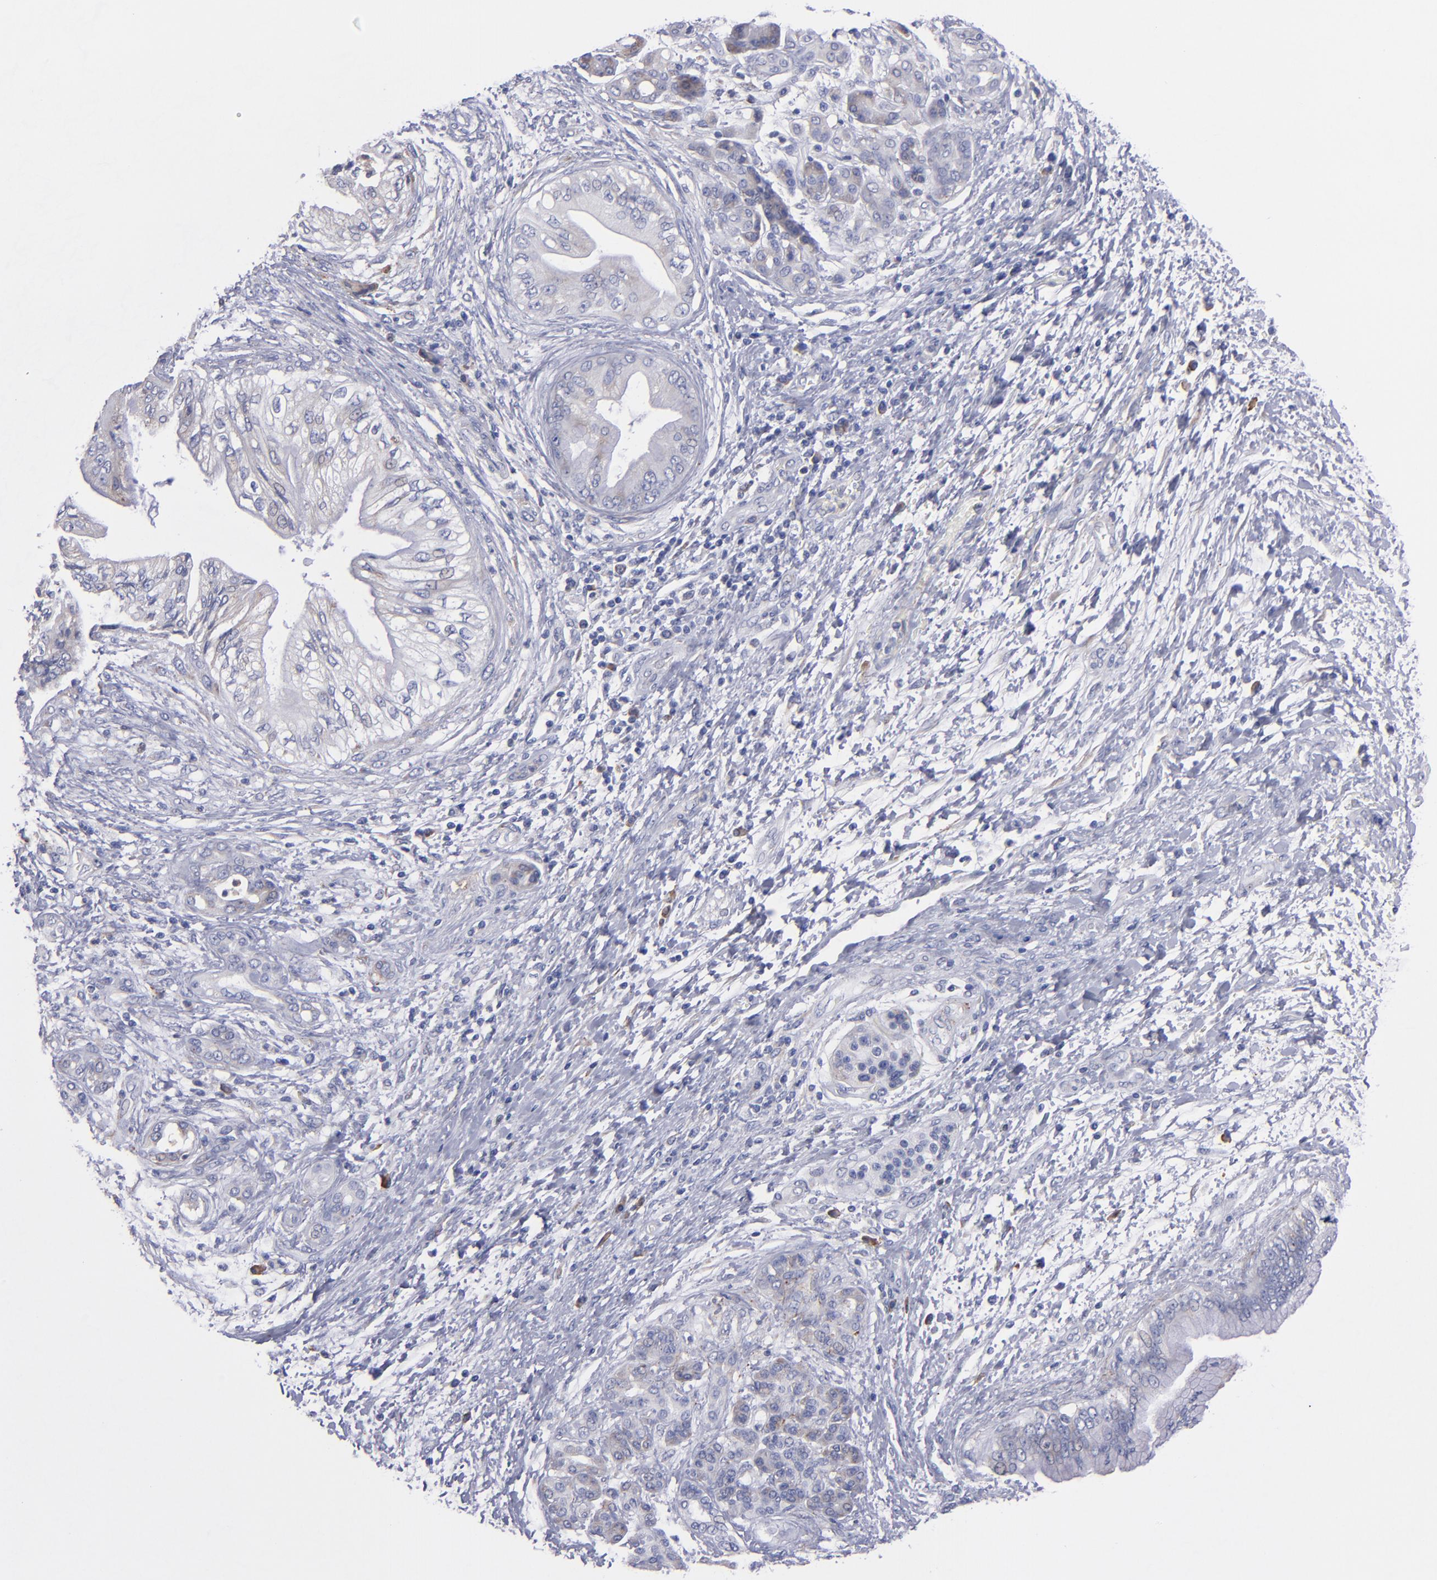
{"staining": {"intensity": "weak", "quantity": "25%-75%", "location": "cytoplasmic/membranous"}, "tissue": "pancreatic cancer", "cell_type": "Tumor cells", "image_type": "cancer", "snomed": [{"axis": "morphology", "description": "Adenocarcinoma, NOS"}, {"axis": "topography", "description": "Pancreas"}], "caption": "Adenocarcinoma (pancreatic) stained with immunohistochemistry (IHC) exhibits weak cytoplasmic/membranous expression in about 25%-75% of tumor cells. Ihc stains the protein of interest in brown and the nuclei are stained blue.", "gene": "MFGE8", "patient": {"sex": "female", "age": 70}}